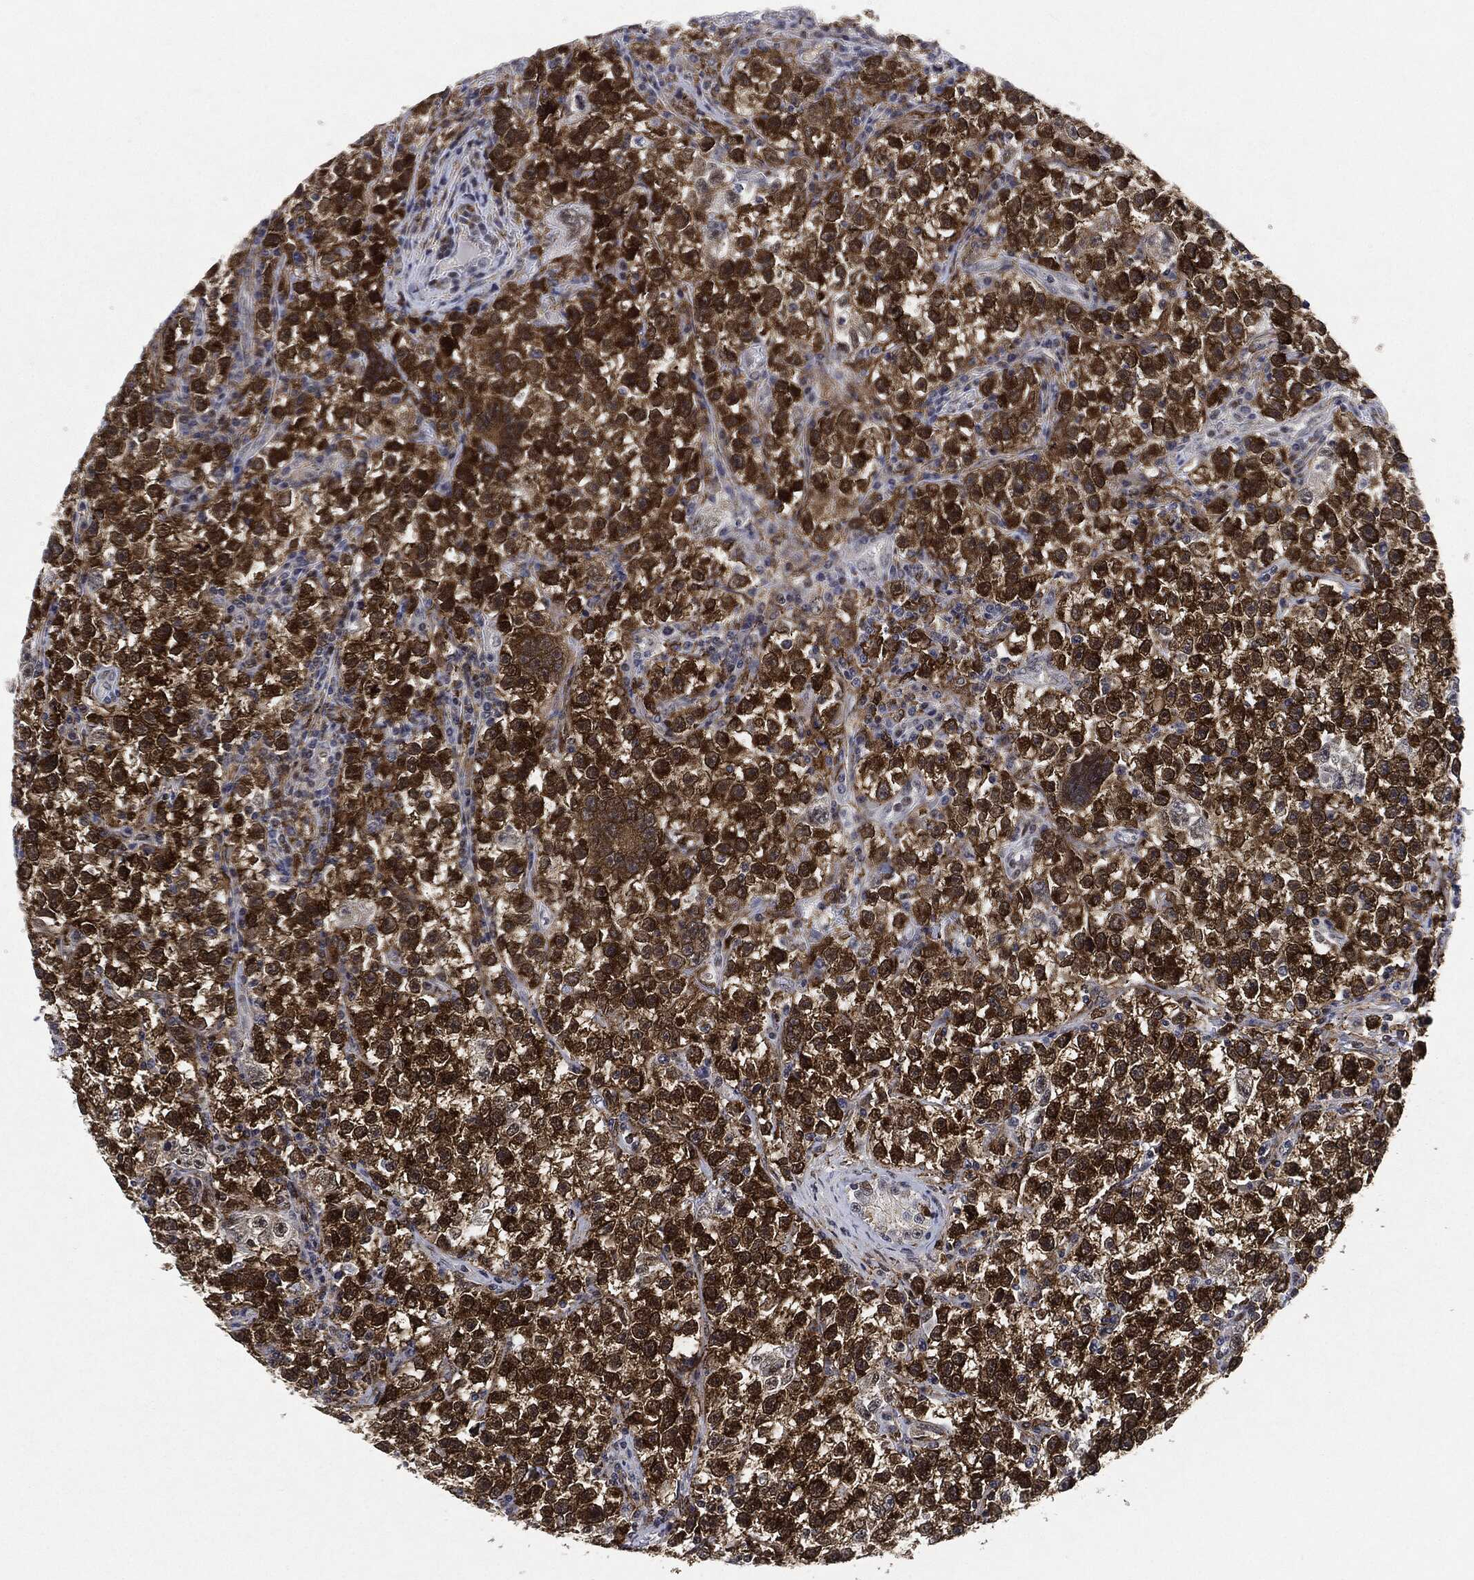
{"staining": {"intensity": "strong", "quantity": ">75%", "location": "cytoplasmic/membranous"}, "tissue": "testis cancer", "cell_type": "Tumor cells", "image_type": "cancer", "snomed": [{"axis": "morphology", "description": "Seminoma, NOS"}, {"axis": "topography", "description": "Testis"}], "caption": "Protein expression analysis of human seminoma (testis) reveals strong cytoplasmic/membranous staining in approximately >75% of tumor cells. The staining was performed using DAB (3,3'-diaminobenzidine) to visualize the protein expression in brown, while the nuclei were stained in blue with hematoxylin (Magnification: 20x).", "gene": "NANOS3", "patient": {"sex": "male", "age": 22}}